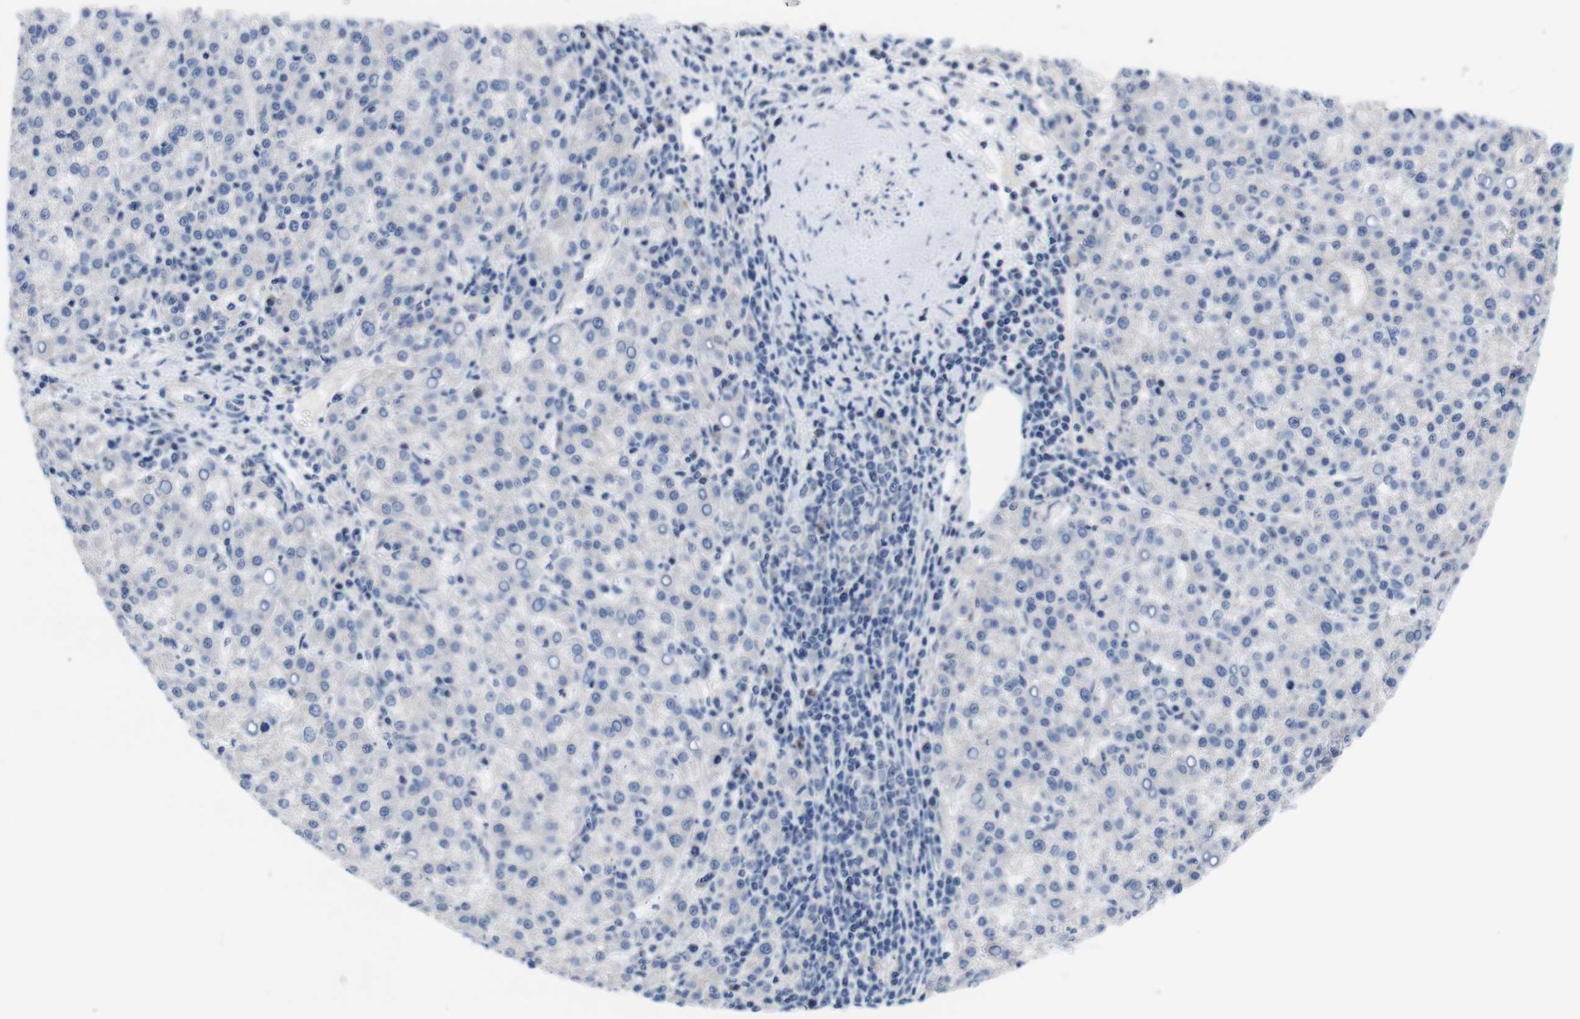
{"staining": {"intensity": "negative", "quantity": "none", "location": "none"}, "tissue": "liver cancer", "cell_type": "Tumor cells", "image_type": "cancer", "snomed": [{"axis": "morphology", "description": "Carcinoma, Hepatocellular, NOS"}, {"axis": "topography", "description": "Liver"}], "caption": "The photomicrograph displays no staining of tumor cells in liver cancer (hepatocellular carcinoma).", "gene": "SCRIB", "patient": {"sex": "female", "age": 58}}